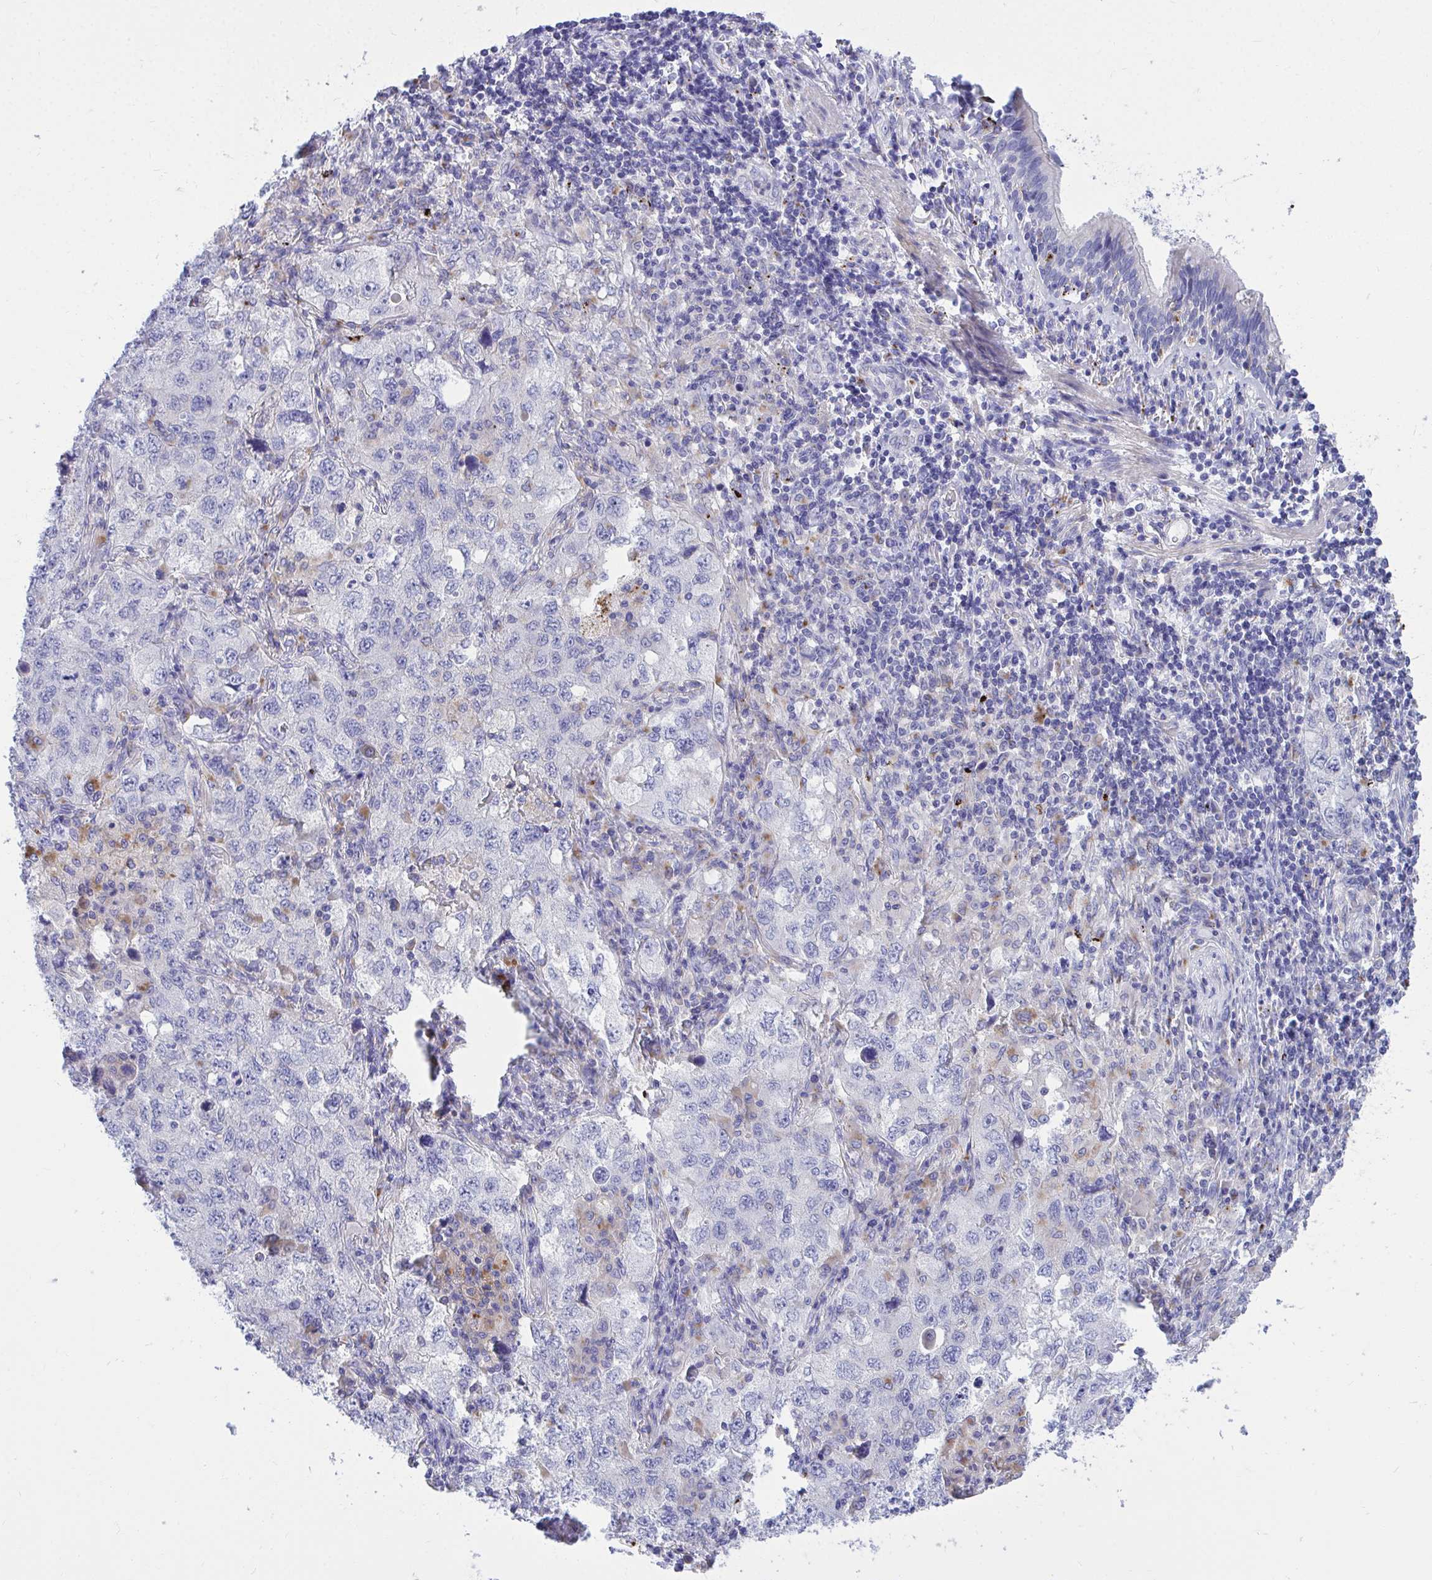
{"staining": {"intensity": "negative", "quantity": "none", "location": "none"}, "tissue": "lung cancer", "cell_type": "Tumor cells", "image_type": "cancer", "snomed": [{"axis": "morphology", "description": "Adenocarcinoma, NOS"}, {"axis": "topography", "description": "Lung"}], "caption": "Immunohistochemical staining of lung adenocarcinoma reveals no significant staining in tumor cells. (IHC, brightfield microscopy, high magnification).", "gene": "TP53I11", "patient": {"sex": "female", "age": 57}}